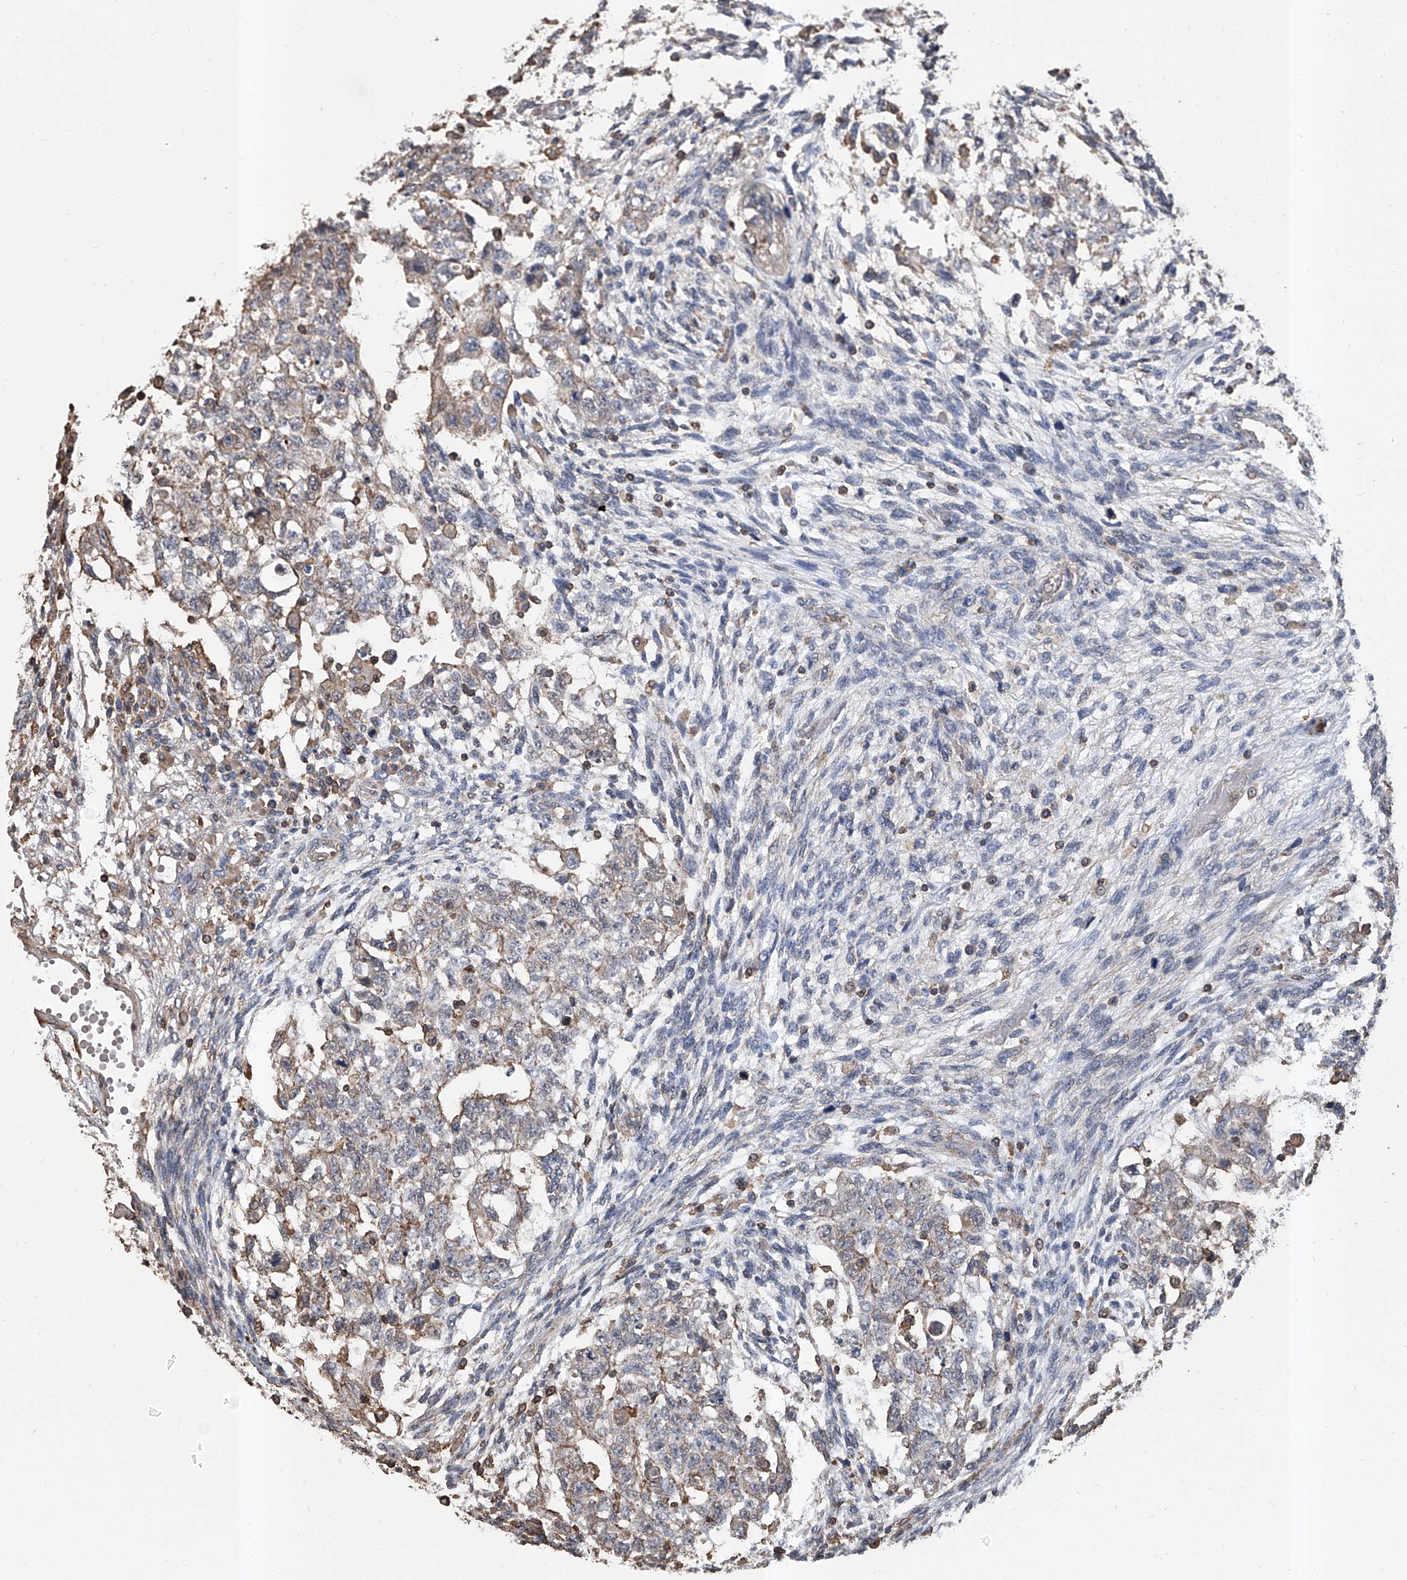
{"staining": {"intensity": "weak", "quantity": "<25%", "location": "cytoplasmic/membranous"}, "tissue": "testis cancer", "cell_type": "Tumor cells", "image_type": "cancer", "snomed": [{"axis": "morphology", "description": "Normal tissue, NOS"}, {"axis": "morphology", "description": "Carcinoma, Embryonal, NOS"}, {"axis": "topography", "description": "Testis"}], "caption": "An immunohistochemistry (IHC) photomicrograph of testis embryonal carcinoma is shown. There is no staining in tumor cells of testis embryonal carcinoma.", "gene": "GPT", "patient": {"sex": "male", "age": 36}}